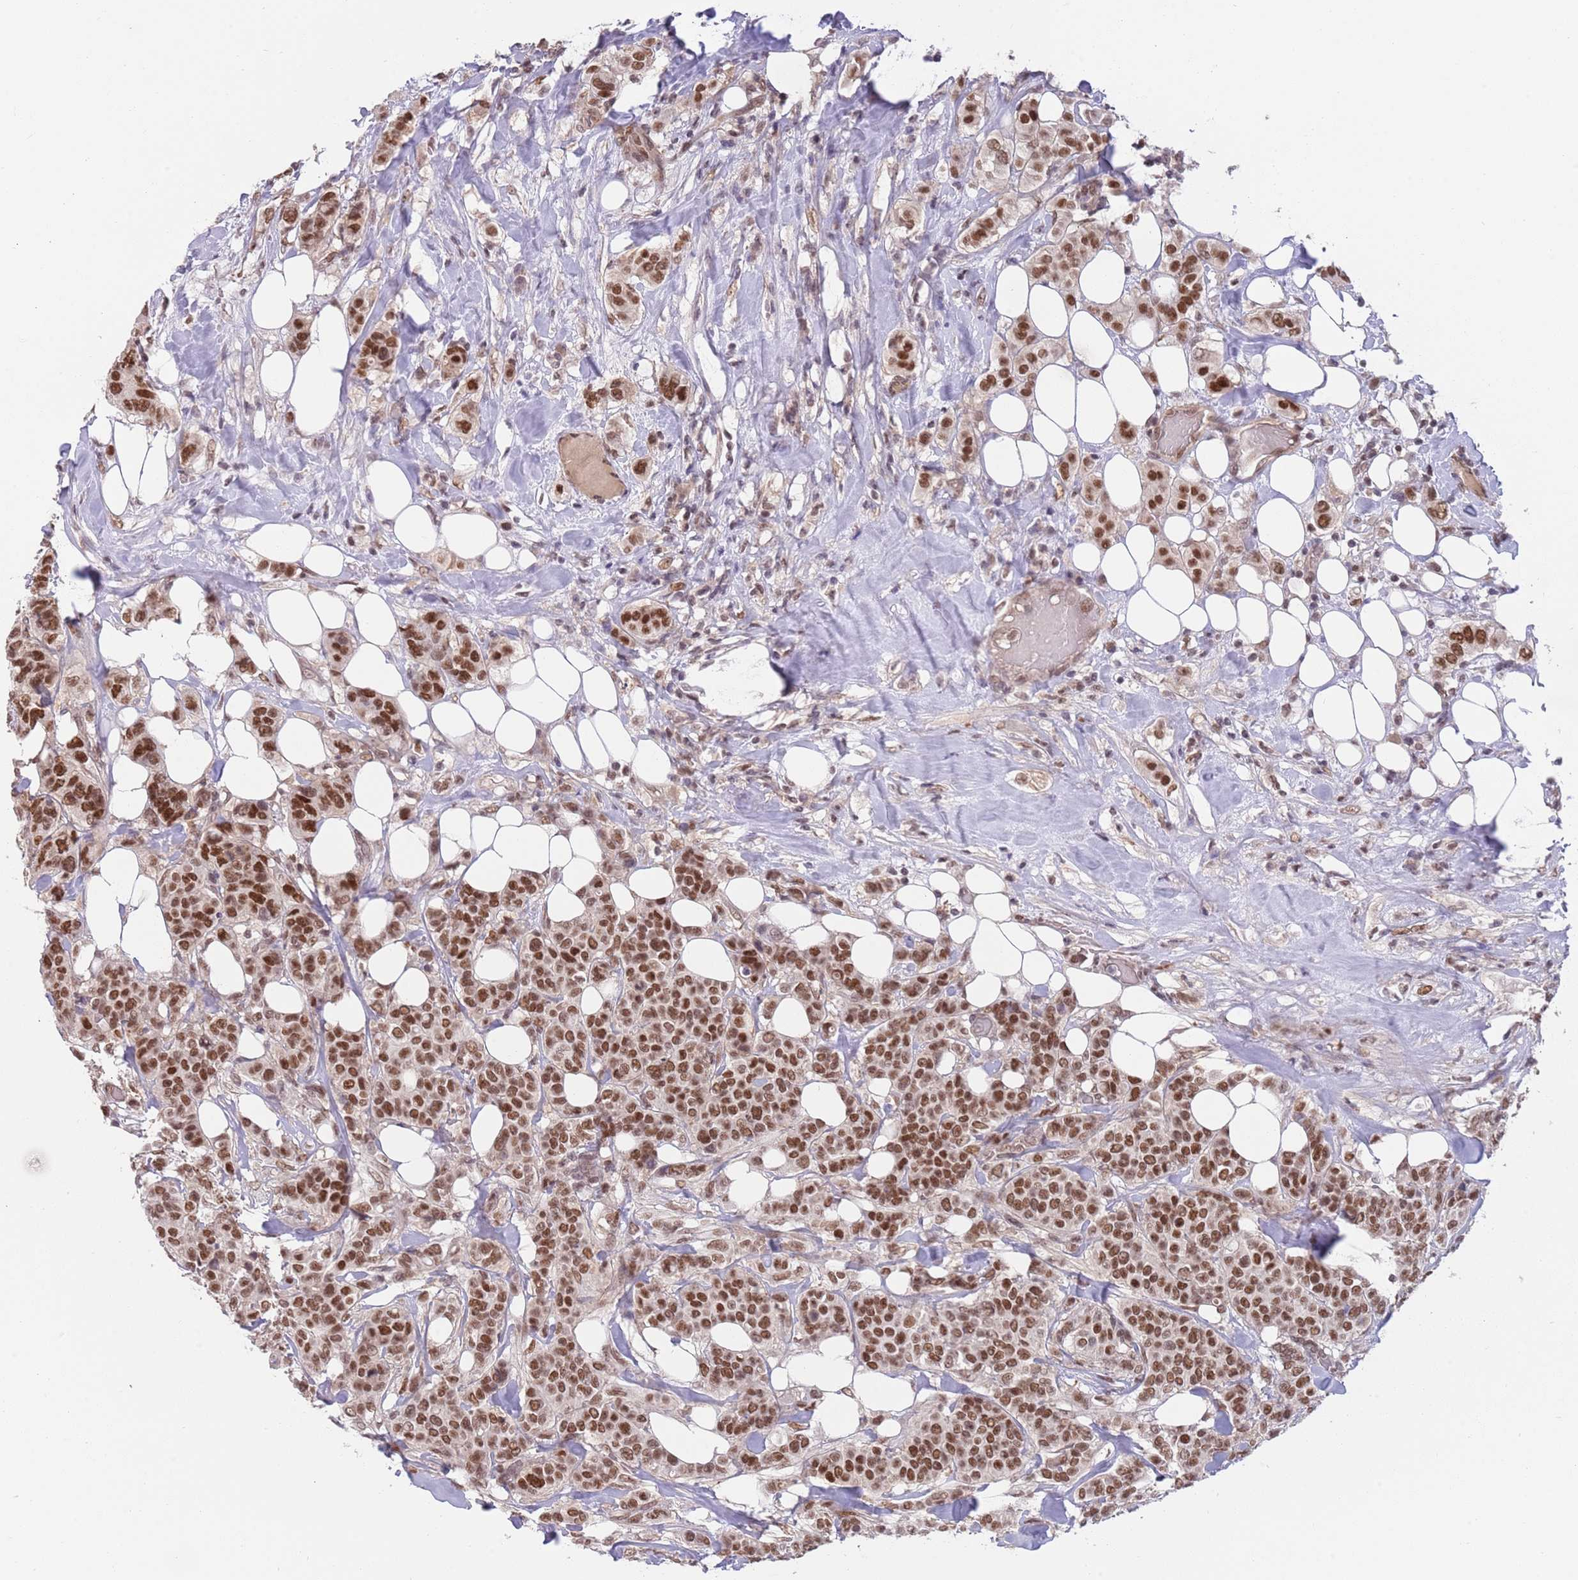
{"staining": {"intensity": "strong", "quantity": ">75%", "location": "nuclear"}, "tissue": "breast cancer", "cell_type": "Tumor cells", "image_type": "cancer", "snomed": [{"axis": "morphology", "description": "Lobular carcinoma"}, {"axis": "topography", "description": "Breast"}], "caption": "A high-resolution photomicrograph shows immunohistochemistry staining of breast lobular carcinoma, which shows strong nuclear positivity in approximately >75% of tumor cells.", "gene": "ZBTB7A", "patient": {"sex": "female", "age": 51}}